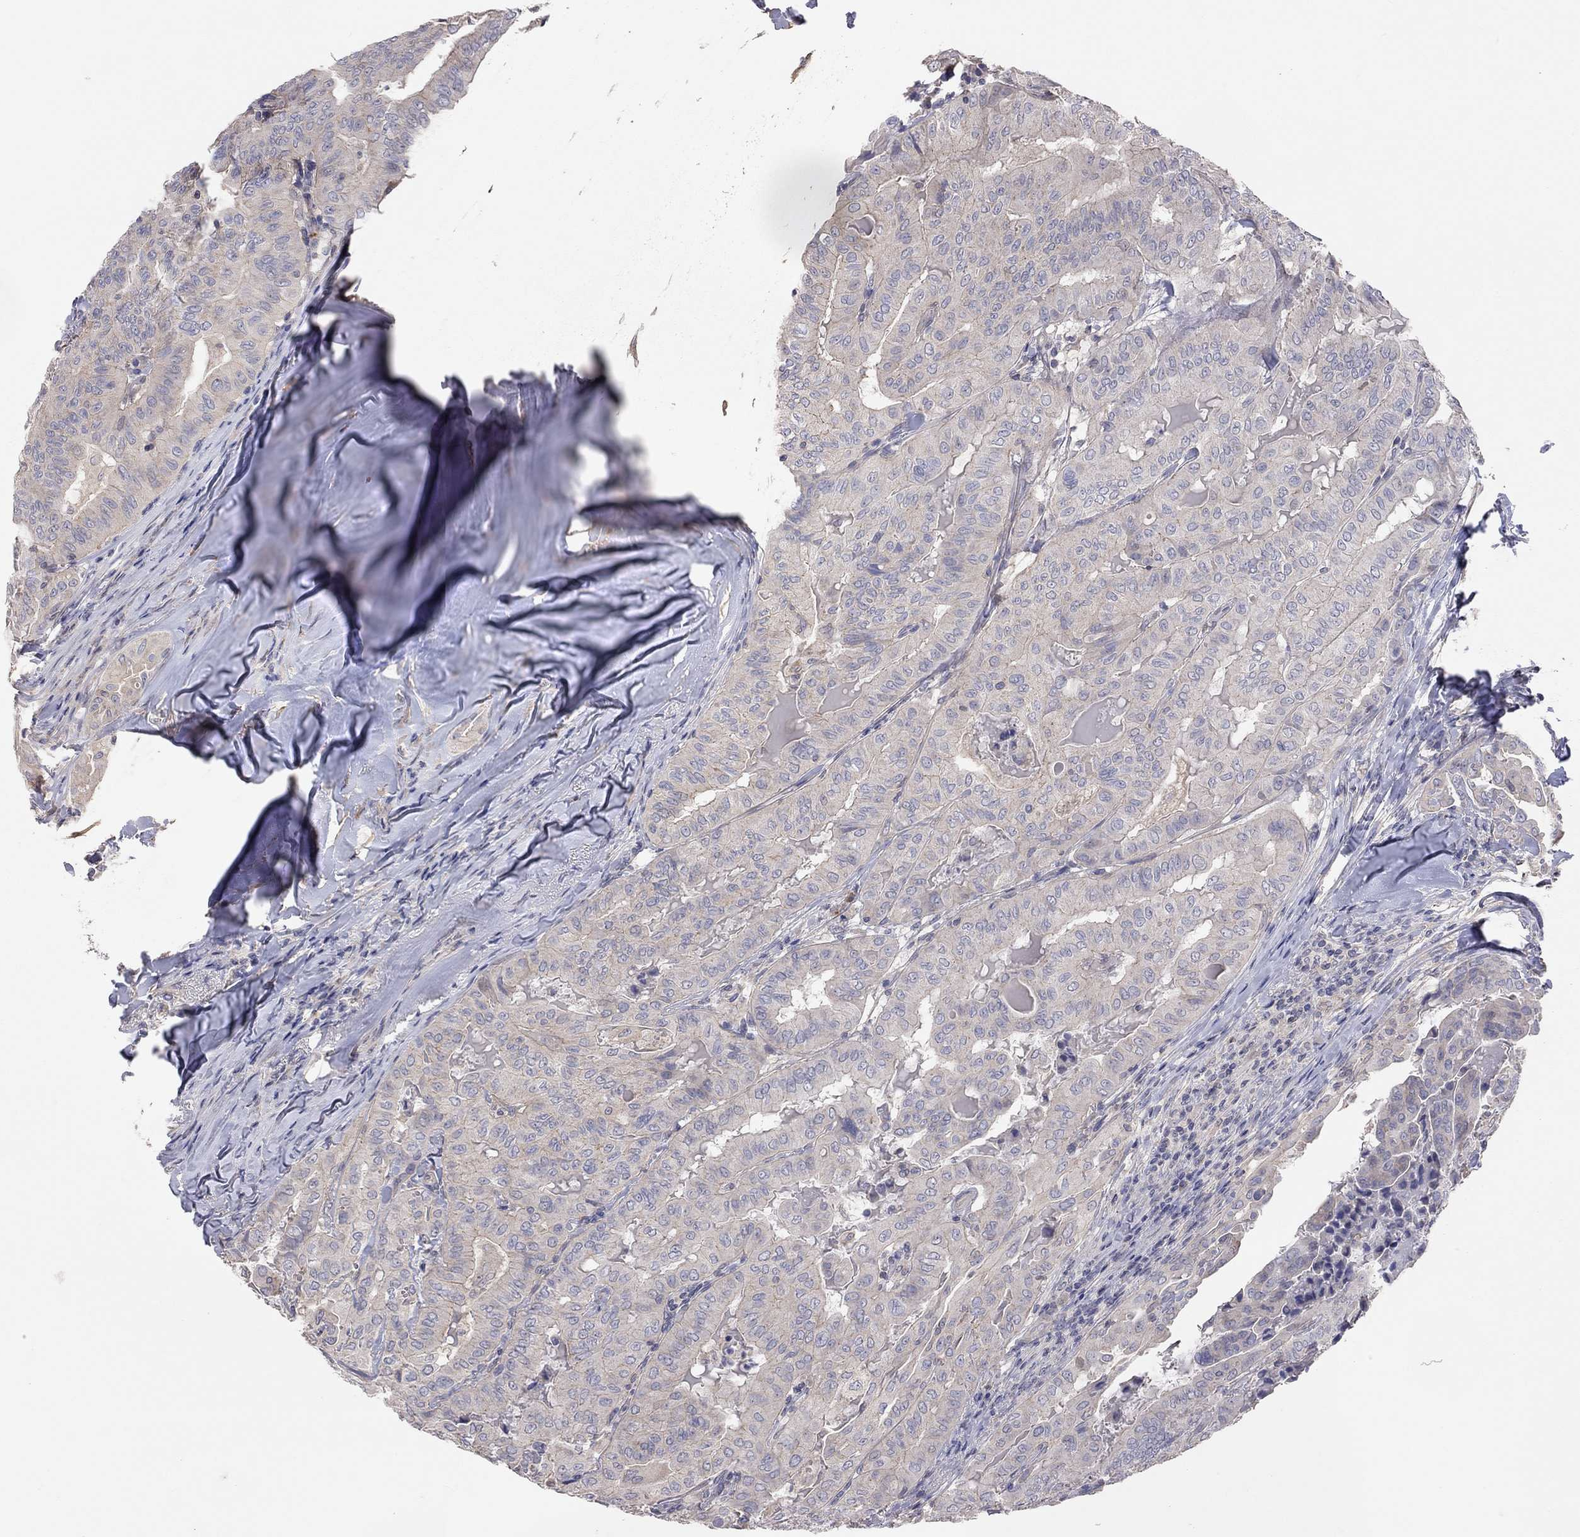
{"staining": {"intensity": "weak", "quantity": "<25%", "location": "cytoplasmic/membranous"}, "tissue": "thyroid cancer", "cell_type": "Tumor cells", "image_type": "cancer", "snomed": [{"axis": "morphology", "description": "Papillary adenocarcinoma, NOS"}, {"axis": "topography", "description": "Thyroid gland"}], "caption": "This is an immunohistochemistry image of thyroid cancer (papillary adenocarcinoma). There is no expression in tumor cells.", "gene": "KCNB1", "patient": {"sex": "female", "age": 68}}